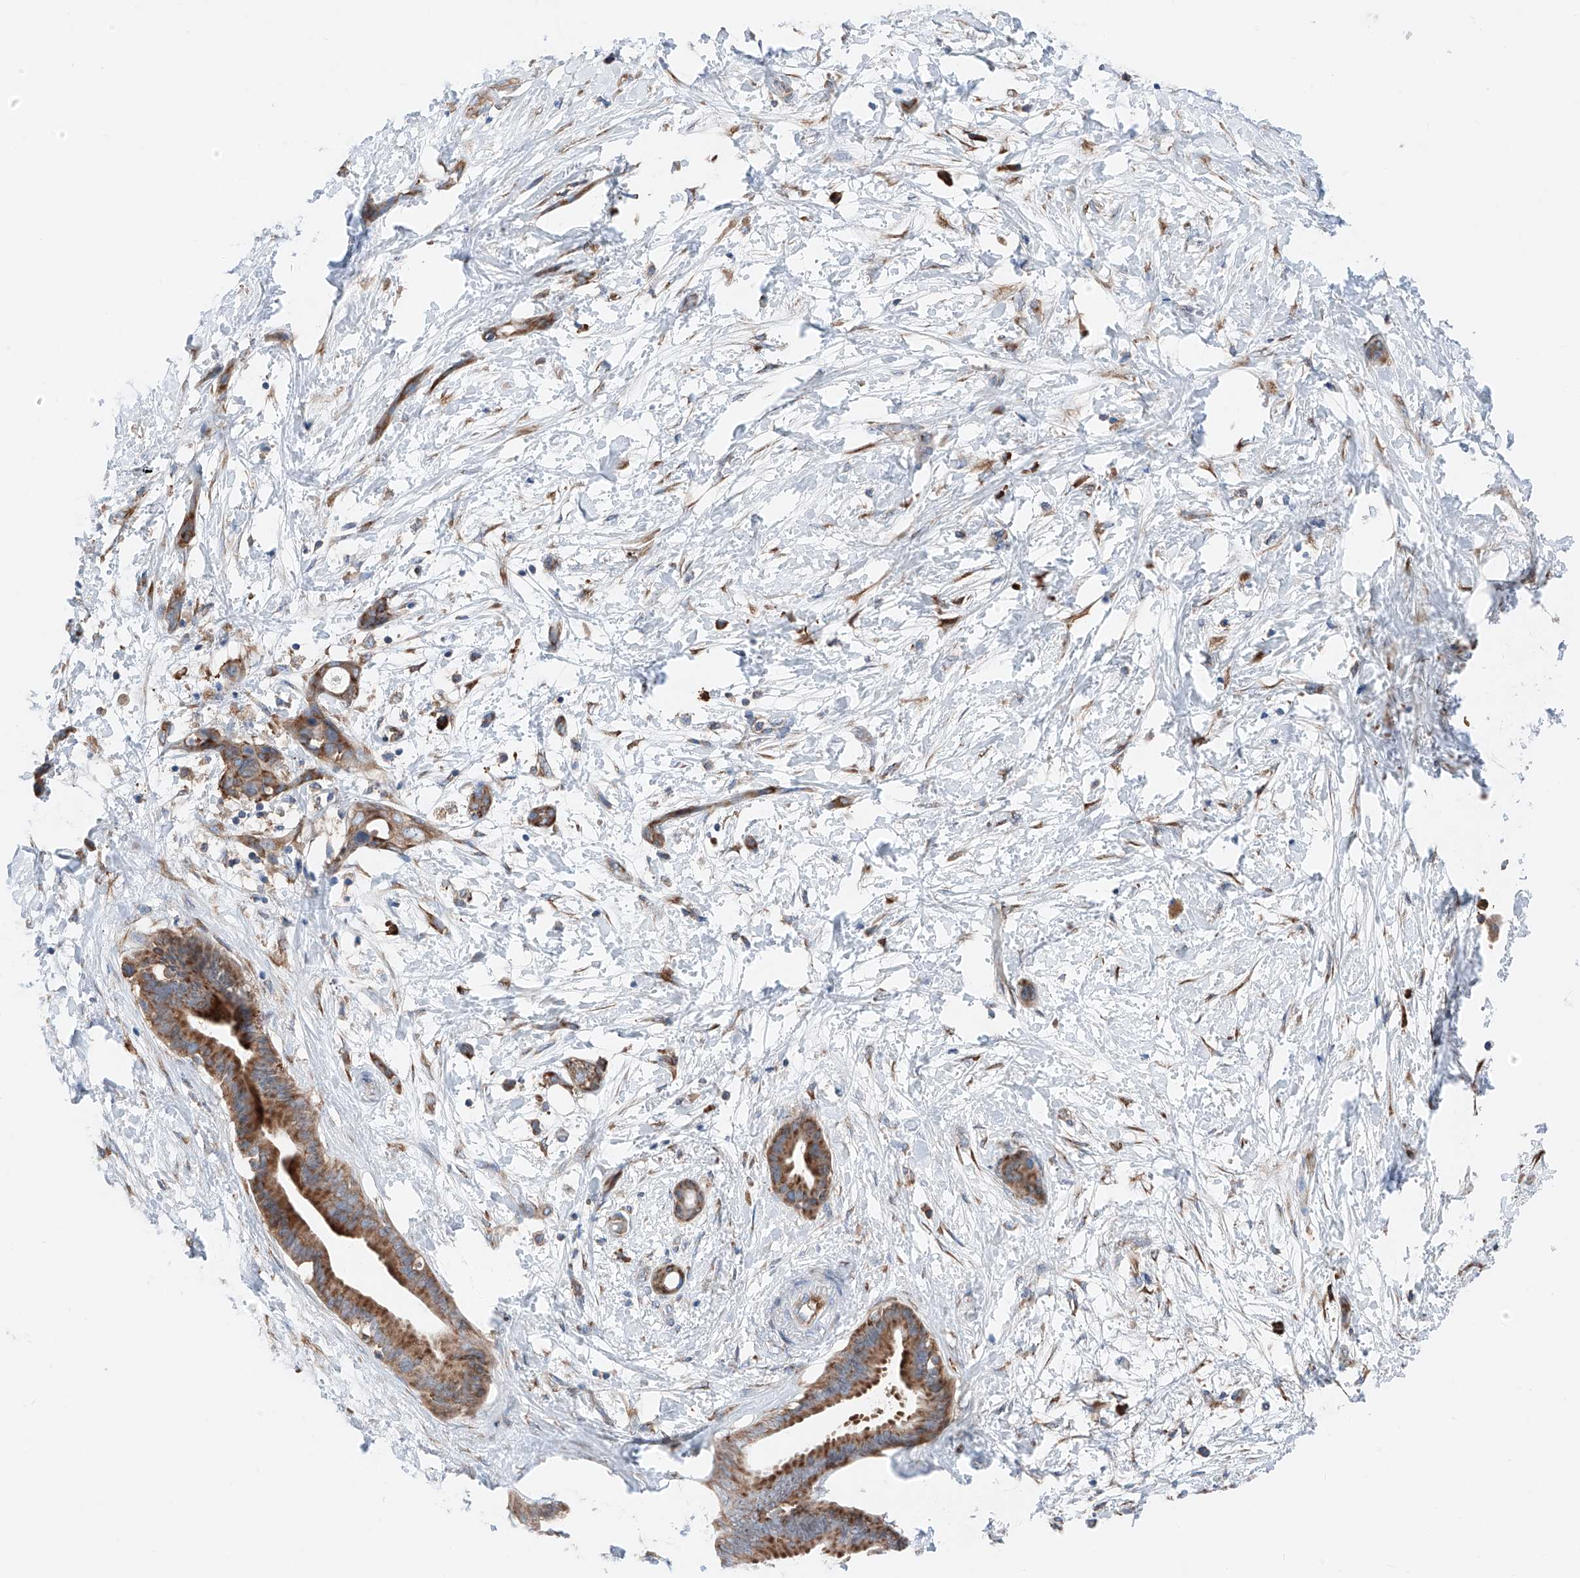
{"staining": {"intensity": "moderate", "quantity": ">75%", "location": "cytoplasmic/membranous"}, "tissue": "pancreatic cancer", "cell_type": "Tumor cells", "image_type": "cancer", "snomed": [{"axis": "morphology", "description": "Normal tissue, NOS"}, {"axis": "morphology", "description": "Adenocarcinoma, NOS"}, {"axis": "topography", "description": "Pancreas"}, {"axis": "topography", "description": "Peripheral nerve tissue"}], "caption": "DAB (3,3'-diaminobenzidine) immunohistochemical staining of pancreatic cancer exhibits moderate cytoplasmic/membranous protein positivity in about >75% of tumor cells. The staining is performed using DAB brown chromogen to label protein expression. The nuclei are counter-stained blue using hematoxylin.", "gene": "CRELD1", "patient": {"sex": "female", "age": 63}}